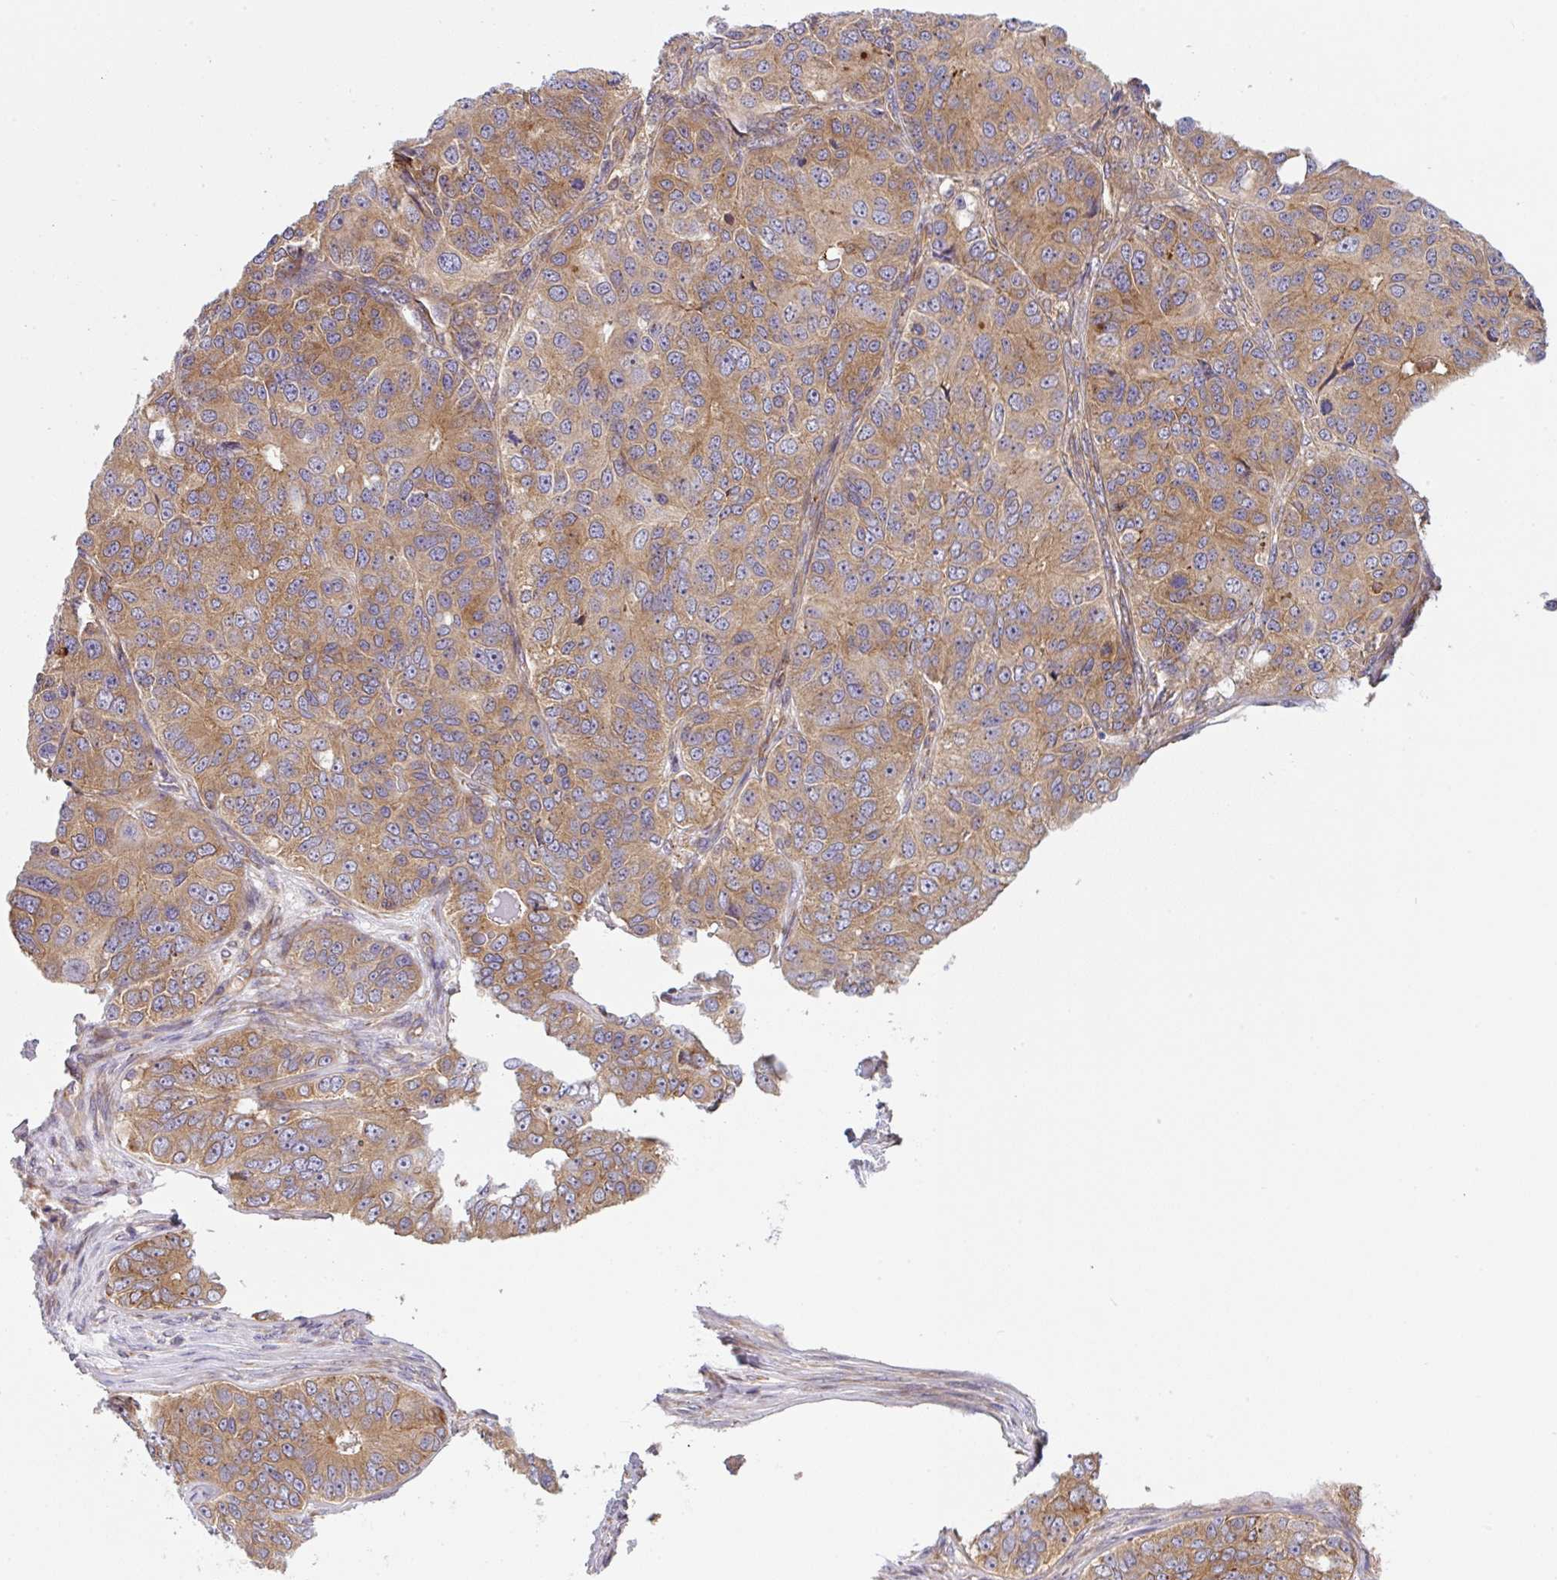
{"staining": {"intensity": "moderate", "quantity": ">75%", "location": "cytoplasmic/membranous"}, "tissue": "ovarian cancer", "cell_type": "Tumor cells", "image_type": "cancer", "snomed": [{"axis": "morphology", "description": "Carcinoma, endometroid"}, {"axis": "topography", "description": "Ovary"}], "caption": "Ovarian endometroid carcinoma stained for a protein displays moderate cytoplasmic/membranous positivity in tumor cells.", "gene": "APOBEC3D", "patient": {"sex": "female", "age": 51}}